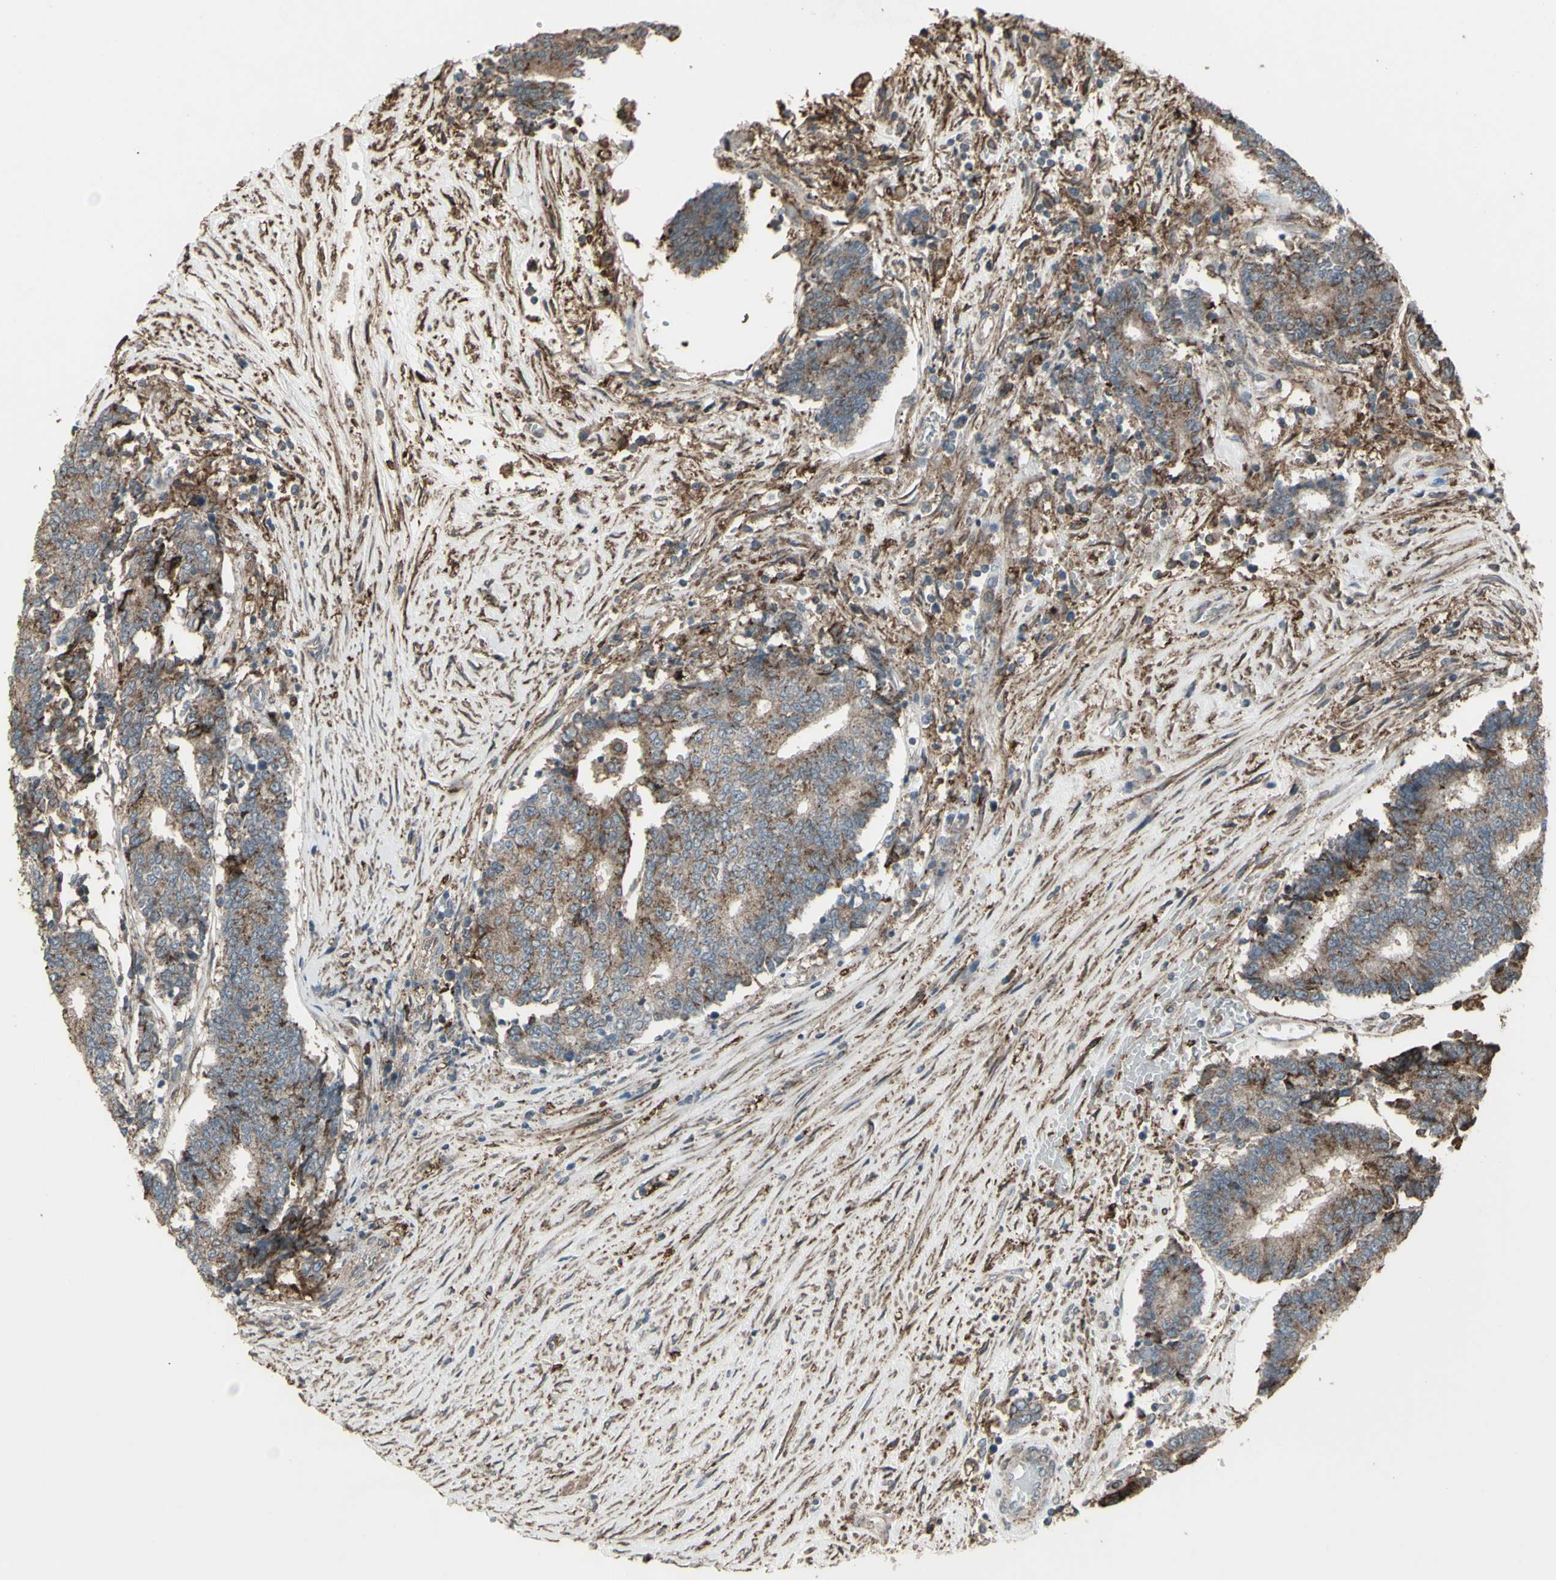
{"staining": {"intensity": "moderate", "quantity": "25%-75%", "location": "cytoplasmic/membranous"}, "tissue": "prostate cancer", "cell_type": "Tumor cells", "image_type": "cancer", "snomed": [{"axis": "morphology", "description": "Normal tissue, NOS"}, {"axis": "morphology", "description": "Adenocarcinoma, High grade"}, {"axis": "topography", "description": "Prostate"}, {"axis": "topography", "description": "Seminal veicle"}], "caption": "Protein staining shows moderate cytoplasmic/membranous positivity in about 25%-75% of tumor cells in prostate cancer (high-grade adenocarcinoma).", "gene": "SMO", "patient": {"sex": "male", "age": 55}}